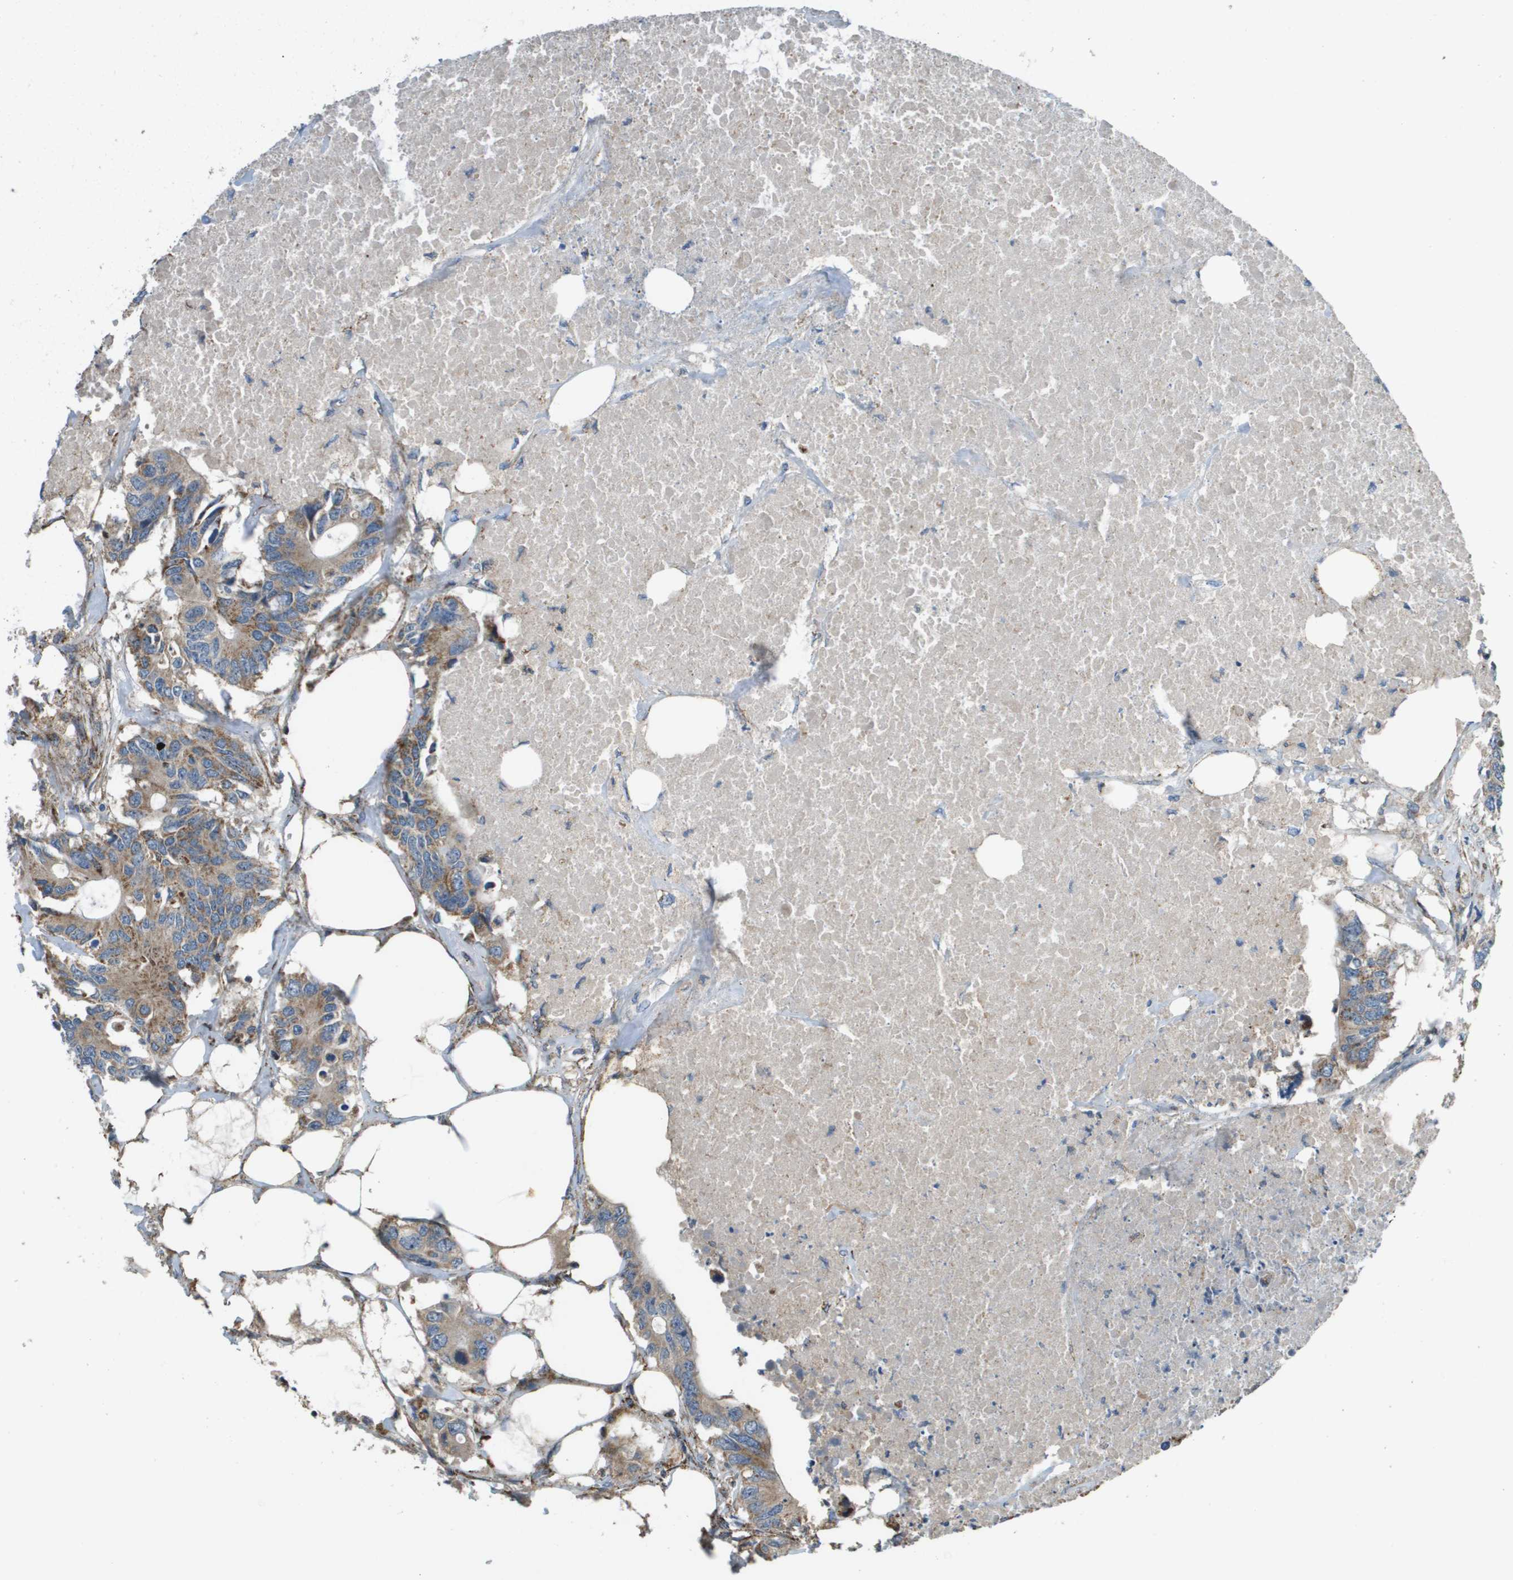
{"staining": {"intensity": "moderate", "quantity": ">75%", "location": "cytoplasmic/membranous"}, "tissue": "colorectal cancer", "cell_type": "Tumor cells", "image_type": "cancer", "snomed": [{"axis": "morphology", "description": "Adenocarcinoma, NOS"}, {"axis": "topography", "description": "Colon"}], "caption": "The photomicrograph exhibits a brown stain indicating the presence of a protein in the cytoplasmic/membranous of tumor cells in colorectal adenocarcinoma.", "gene": "NRK", "patient": {"sex": "male", "age": 71}}